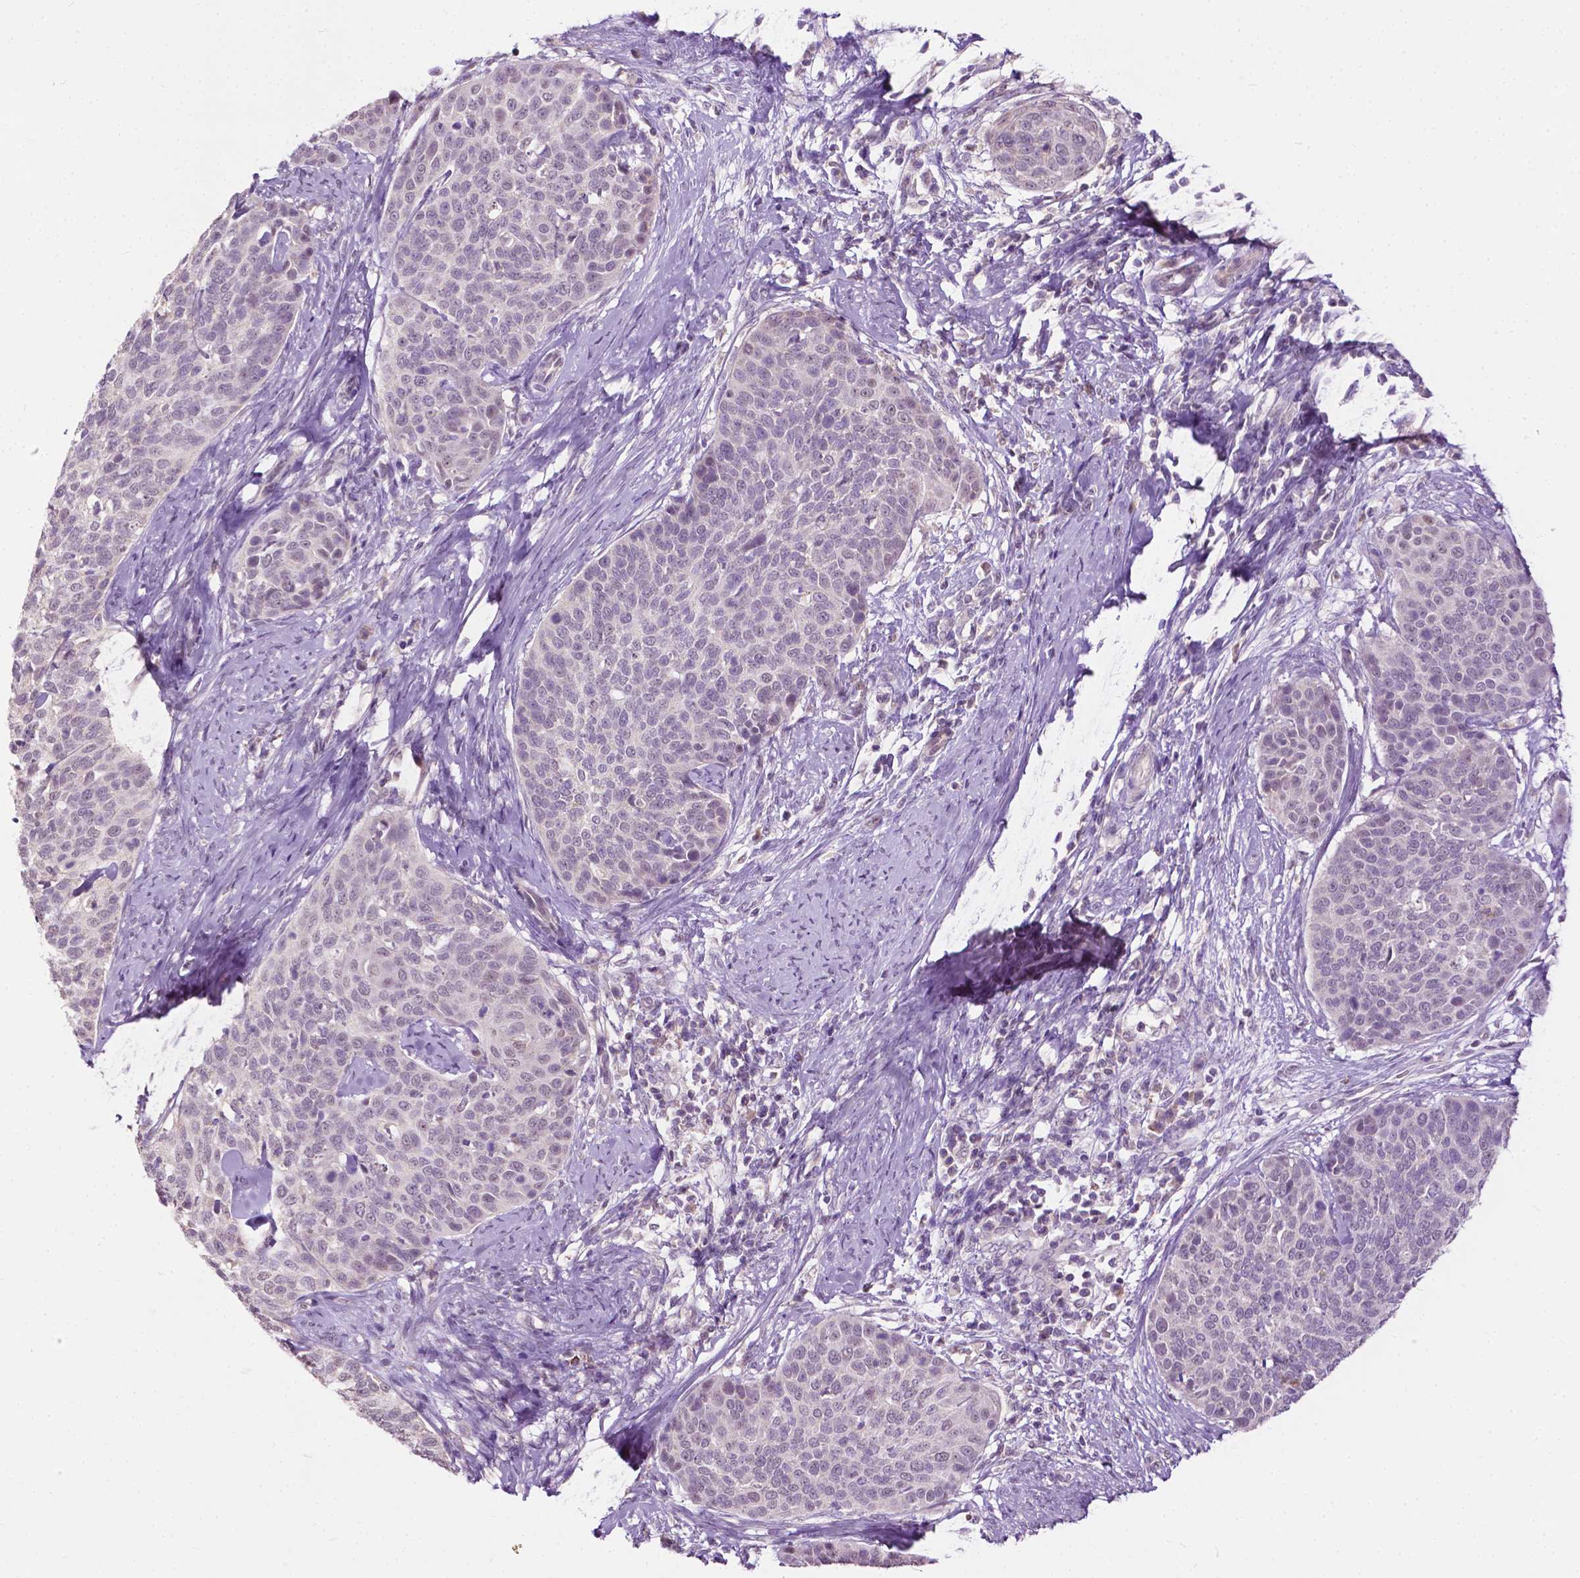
{"staining": {"intensity": "negative", "quantity": "none", "location": "none"}, "tissue": "cervical cancer", "cell_type": "Tumor cells", "image_type": "cancer", "snomed": [{"axis": "morphology", "description": "Squamous cell carcinoma, NOS"}, {"axis": "topography", "description": "Cervix"}], "caption": "Histopathology image shows no protein expression in tumor cells of cervical cancer (squamous cell carcinoma) tissue.", "gene": "TTC9B", "patient": {"sex": "female", "age": 69}}